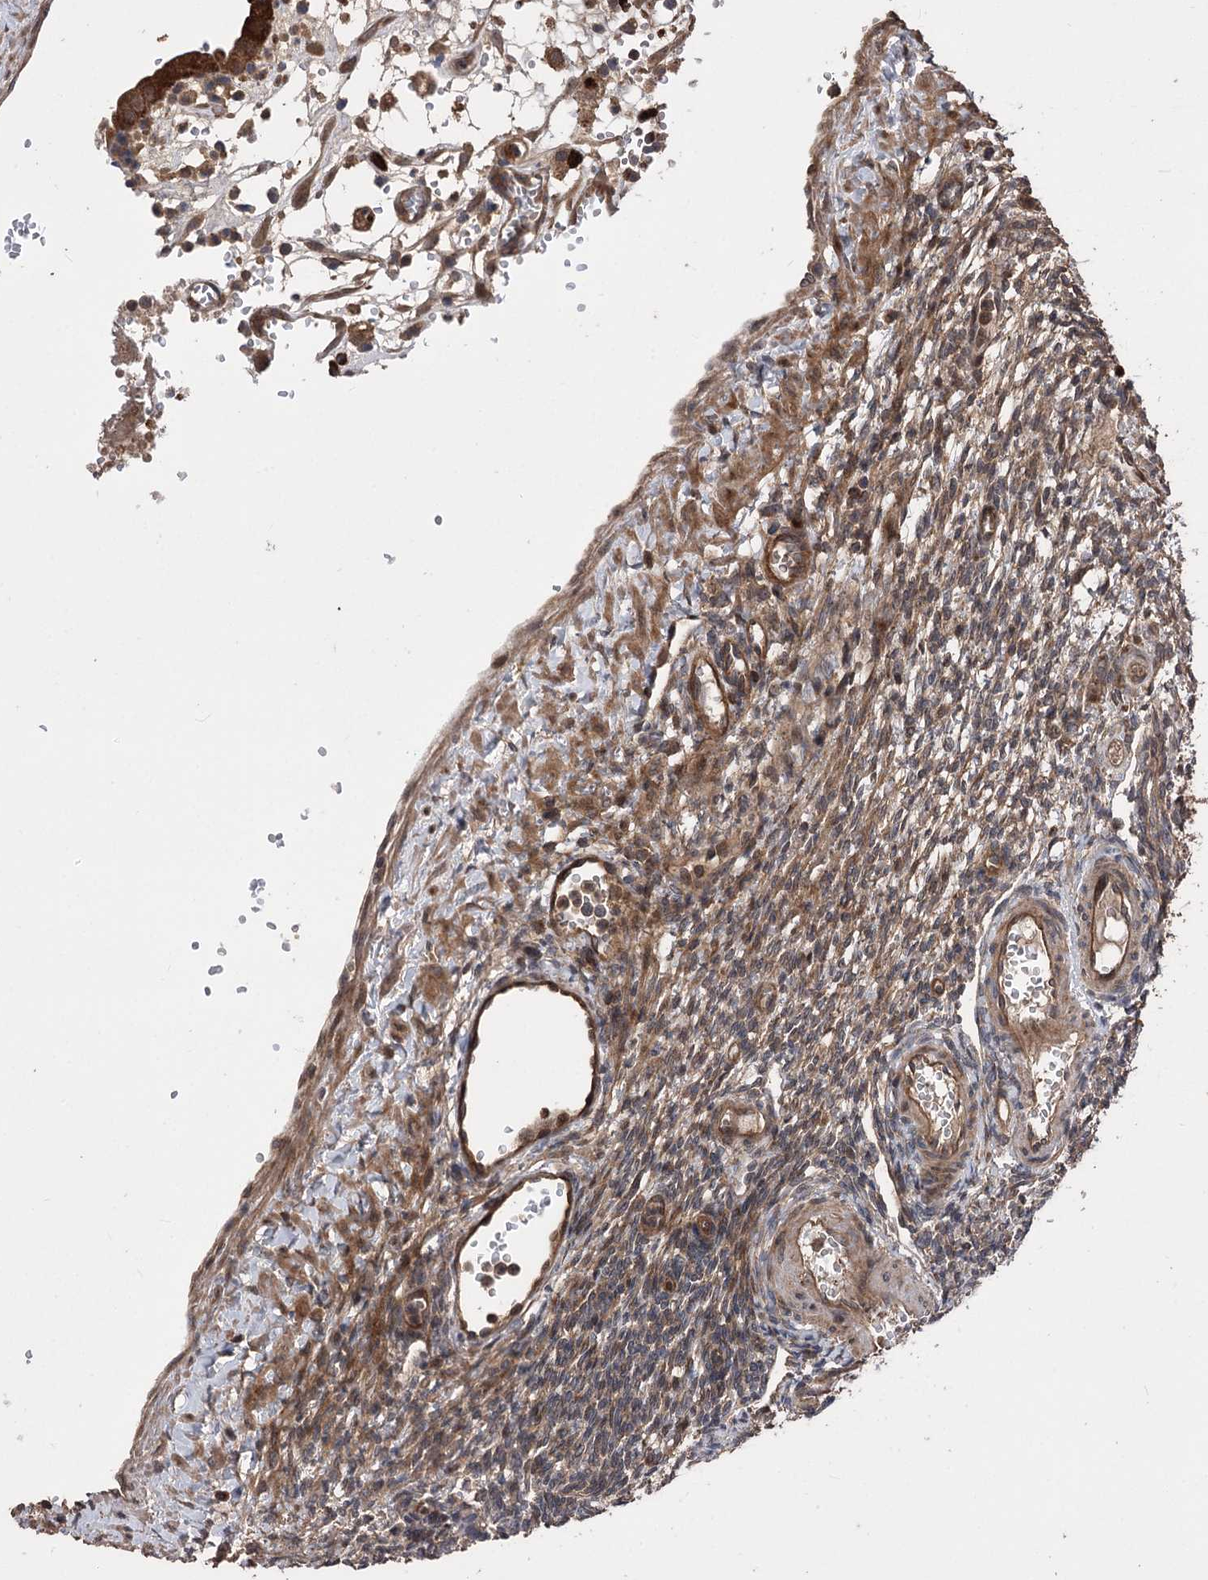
{"staining": {"intensity": "moderate", "quantity": "<25%", "location": "cytoplasmic/membranous"}, "tissue": "ovary", "cell_type": "Ovarian stroma cells", "image_type": "normal", "snomed": [{"axis": "morphology", "description": "Normal tissue, NOS"}, {"axis": "morphology", "description": "Cyst, NOS"}, {"axis": "topography", "description": "Ovary"}], "caption": "A low amount of moderate cytoplasmic/membranous staining is appreciated in approximately <25% of ovarian stroma cells in unremarkable ovary. (Stains: DAB (3,3'-diaminobenzidine) in brown, nuclei in blue, Microscopy: brightfield microscopy at high magnification).", "gene": "RASSF3", "patient": {"sex": "female", "age": 33}}